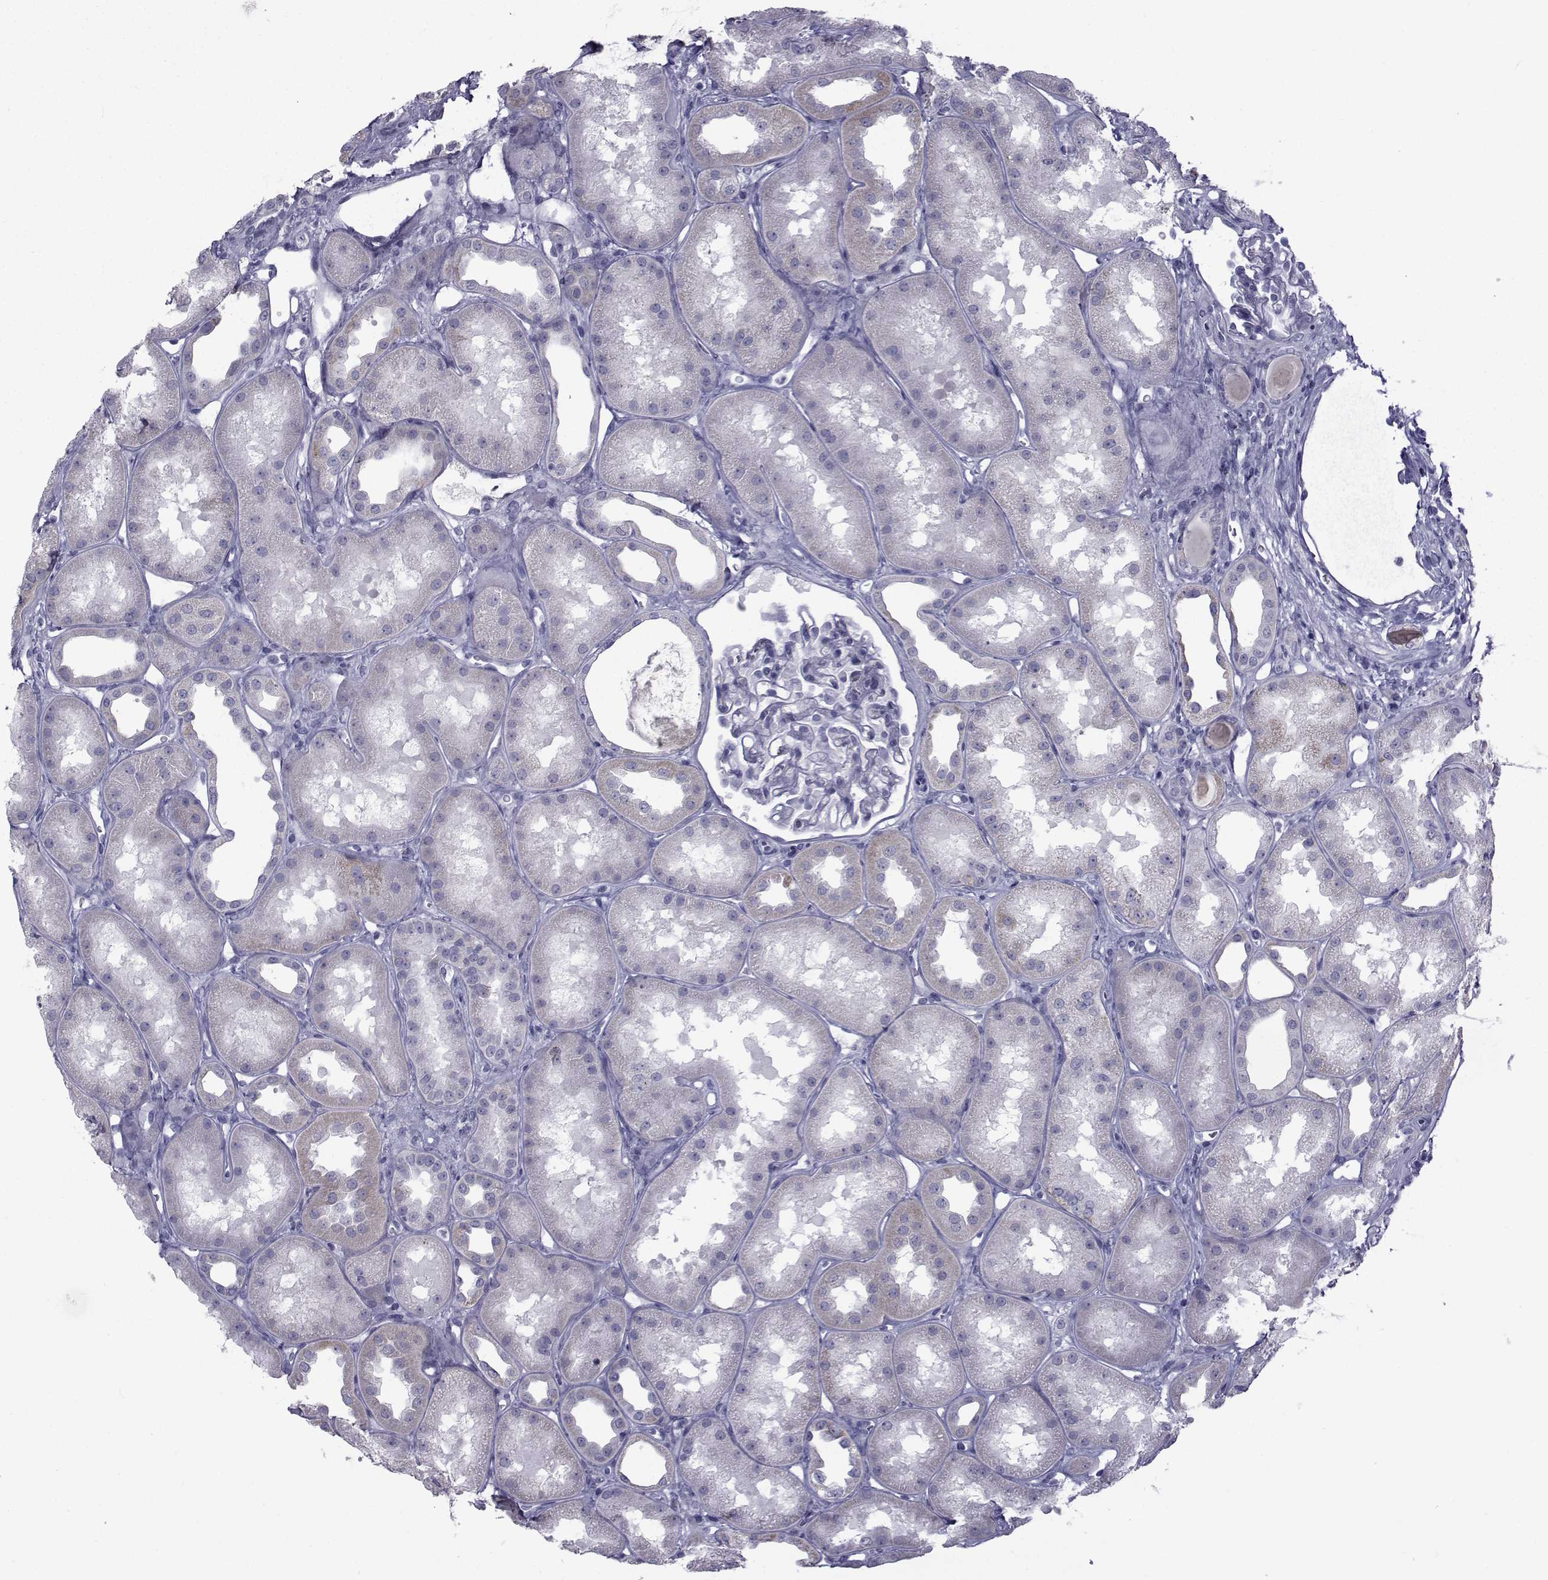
{"staining": {"intensity": "negative", "quantity": "none", "location": "none"}, "tissue": "kidney", "cell_type": "Cells in glomeruli", "image_type": "normal", "snomed": [{"axis": "morphology", "description": "Normal tissue, NOS"}, {"axis": "topography", "description": "Kidney"}], "caption": "Image shows no significant protein expression in cells in glomeruli of unremarkable kidney. (DAB (3,3'-diaminobenzidine) immunohistochemistry (IHC) with hematoxylin counter stain).", "gene": "FDXR", "patient": {"sex": "male", "age": 61}}